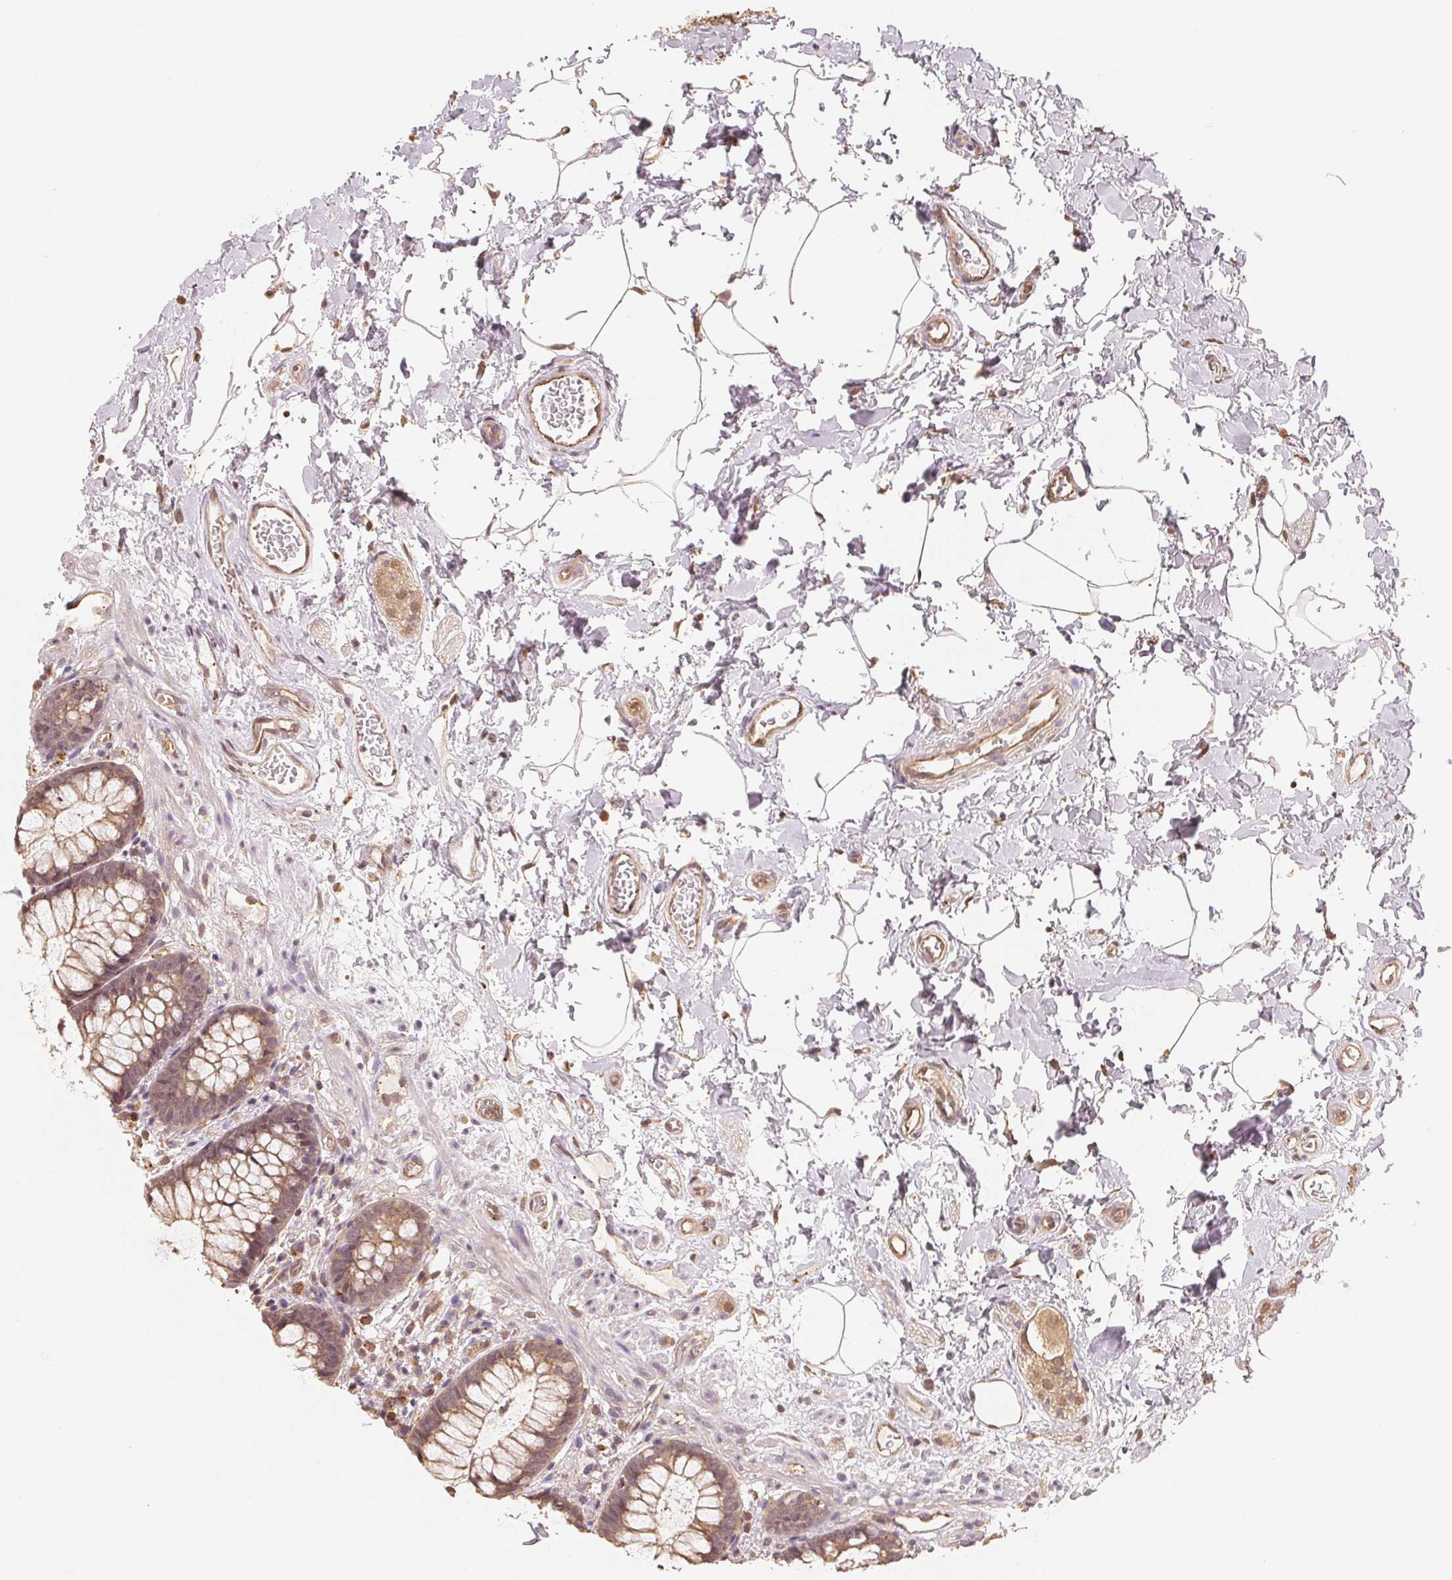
{"staining": {"intensity": "weak", "quantity": ">75%", "location": "cytoplasmic/membranous,nuclear"}, "tissue": "rectum", "cell_type": "Glandular cells", "image_type": "normal", "snomed": [{"axis": "morphology", "description": "Normal tissue, NOS"}, {"axis": "topography", "description": "Rectum"}], "caption": "Immunohistochemical staining of benign human rectum shows >75% levels of weak cytoplasmic/membranous,nuclear protein positivity in about >75% of glandular cells. (DAB (3,3'-diaminobenzidine) IHC, brown staining for protein, blue staining for nuclei).", "gene": "GUSB", "patient": {"sex": "female", "age": 62}}